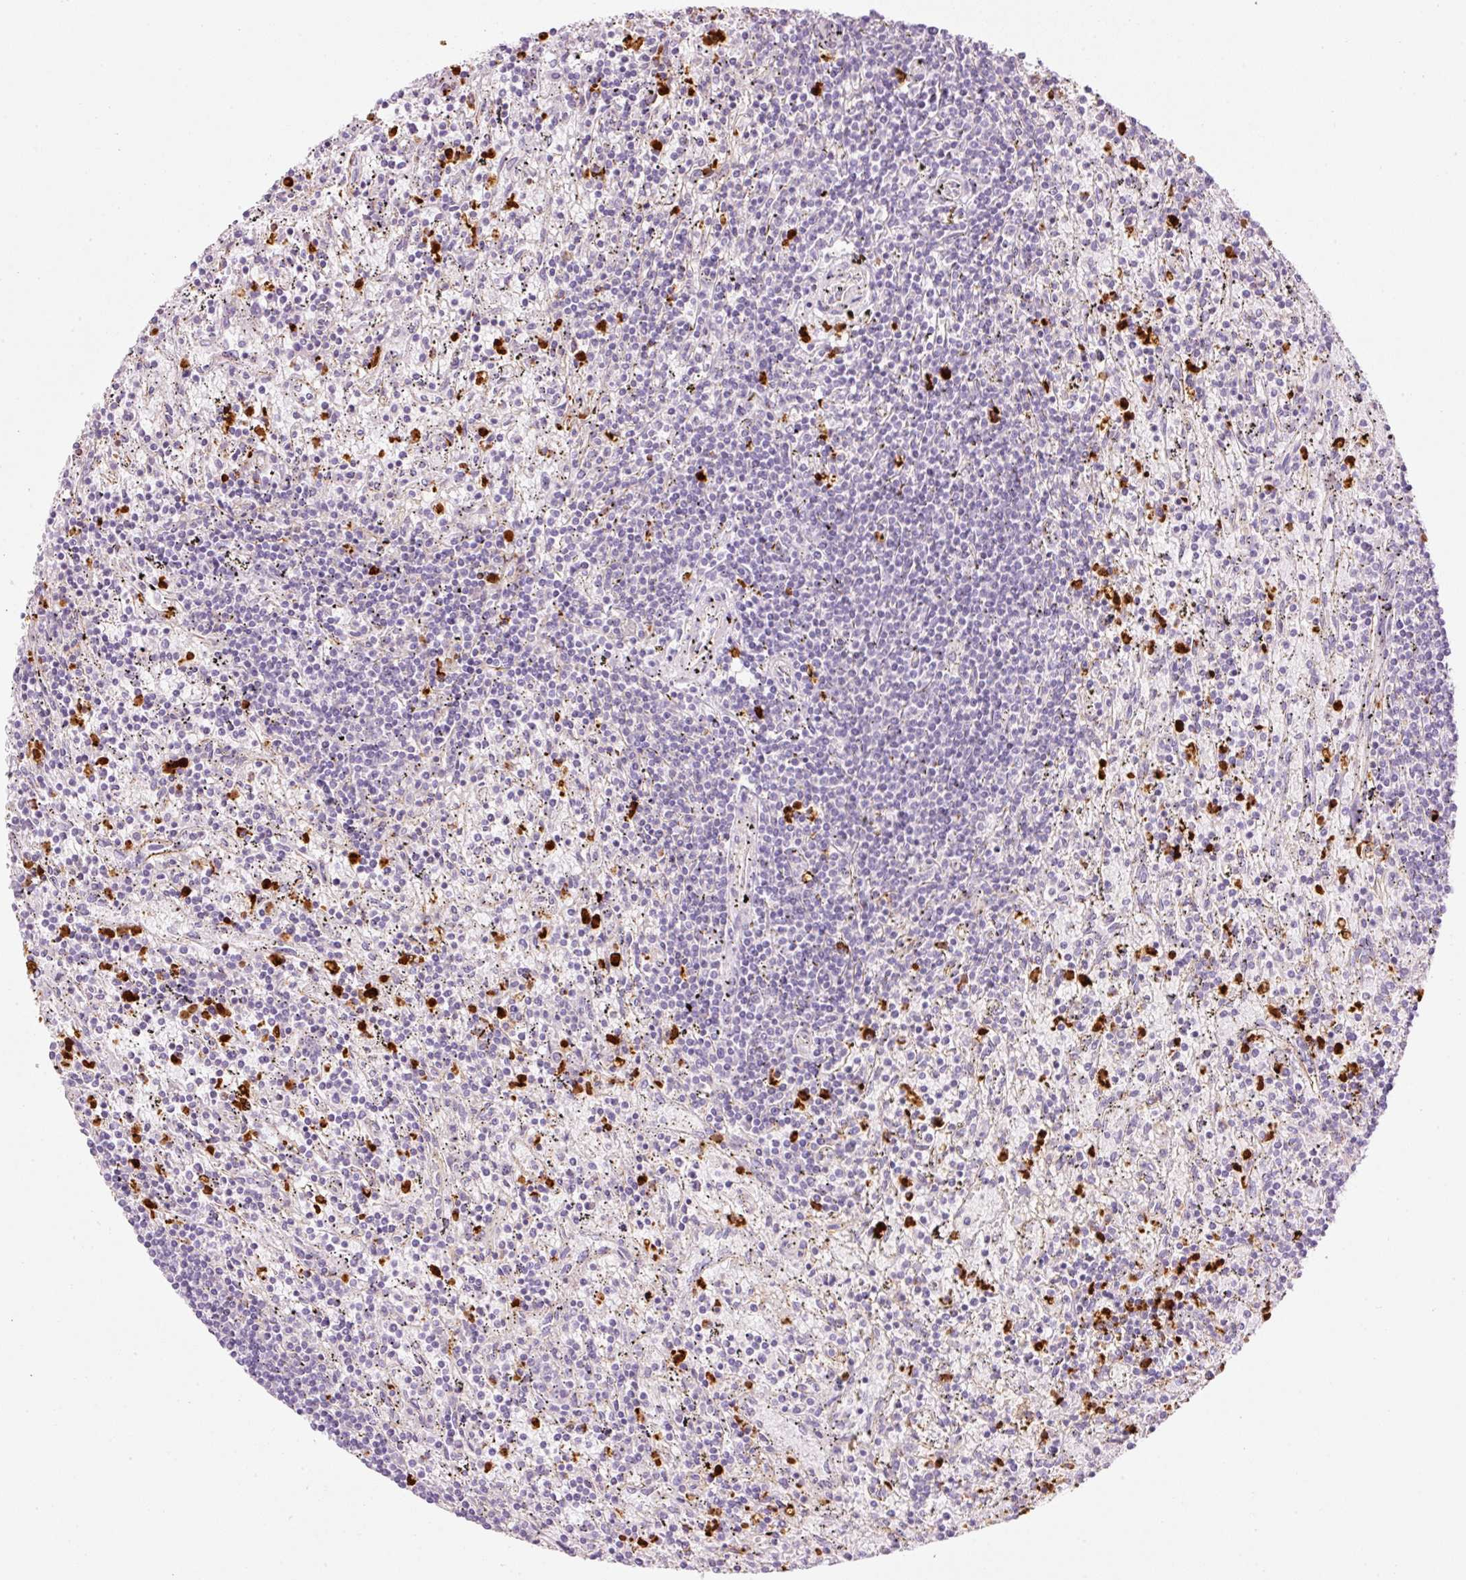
{"staining": {"intensity": "negative", "quantity": "none", "location": "none"}, "tissue": "lymphoma", "cell_type": "Tumor cells", "image_type": "cancer", "snomed": [{"axis": "morphology", "description": "Malignant lymphoma, non-Hodgkin's type, Low grade"}, {"axis": "topography", "description": "Spleen"}], "caption": "A photomicrograph of low-grade malignant lymphoma, non-Hodgkin's type stained for a protein shows no brown staining in tumor cells.", "gene": "MAP3K3", "patient": {"sex": "male", "age": 76}}